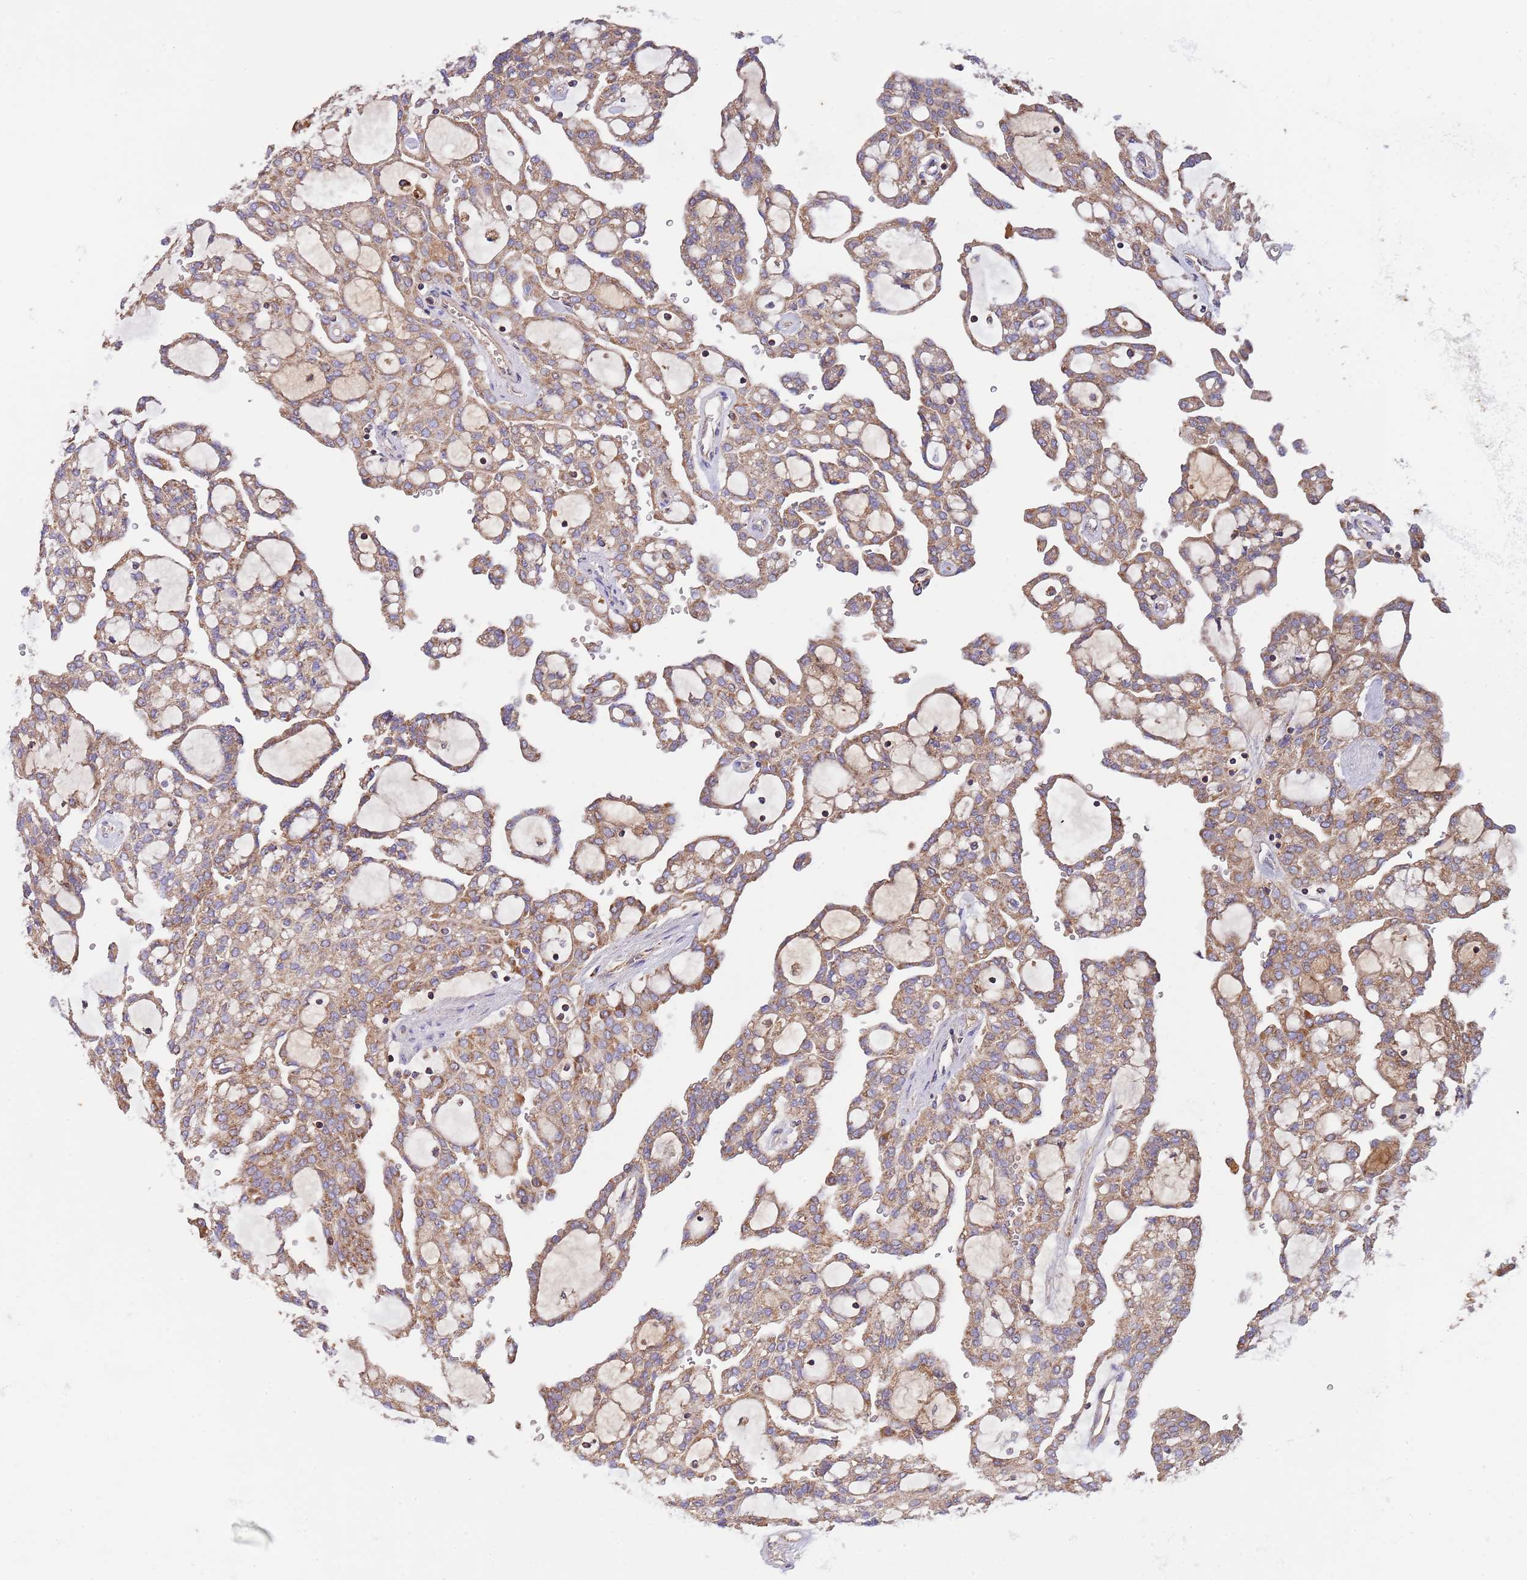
{"staining": {"intensity": "moderate", "quantity": ">75%", "location": "cytoplasmic/membranous"}, "tissue": "renal cancer", "cell_type": "Tumor cells", "image_type": "cancer", "snomed": [{"axis": "morphology", "description": "Adenocarcinoma, NOS"}, {"axis": "topography", "description": "Kidney"}], "caption": "Adenocarcinoma (renal) stained with DAB immunohistochemistry (IHC) displays medium levels of moderate cytoplasmic/membranous expression in approximately >75% of tumor cells.", "gene": "DNAJA3", "patient": {"sex": "male", "age": 63}}